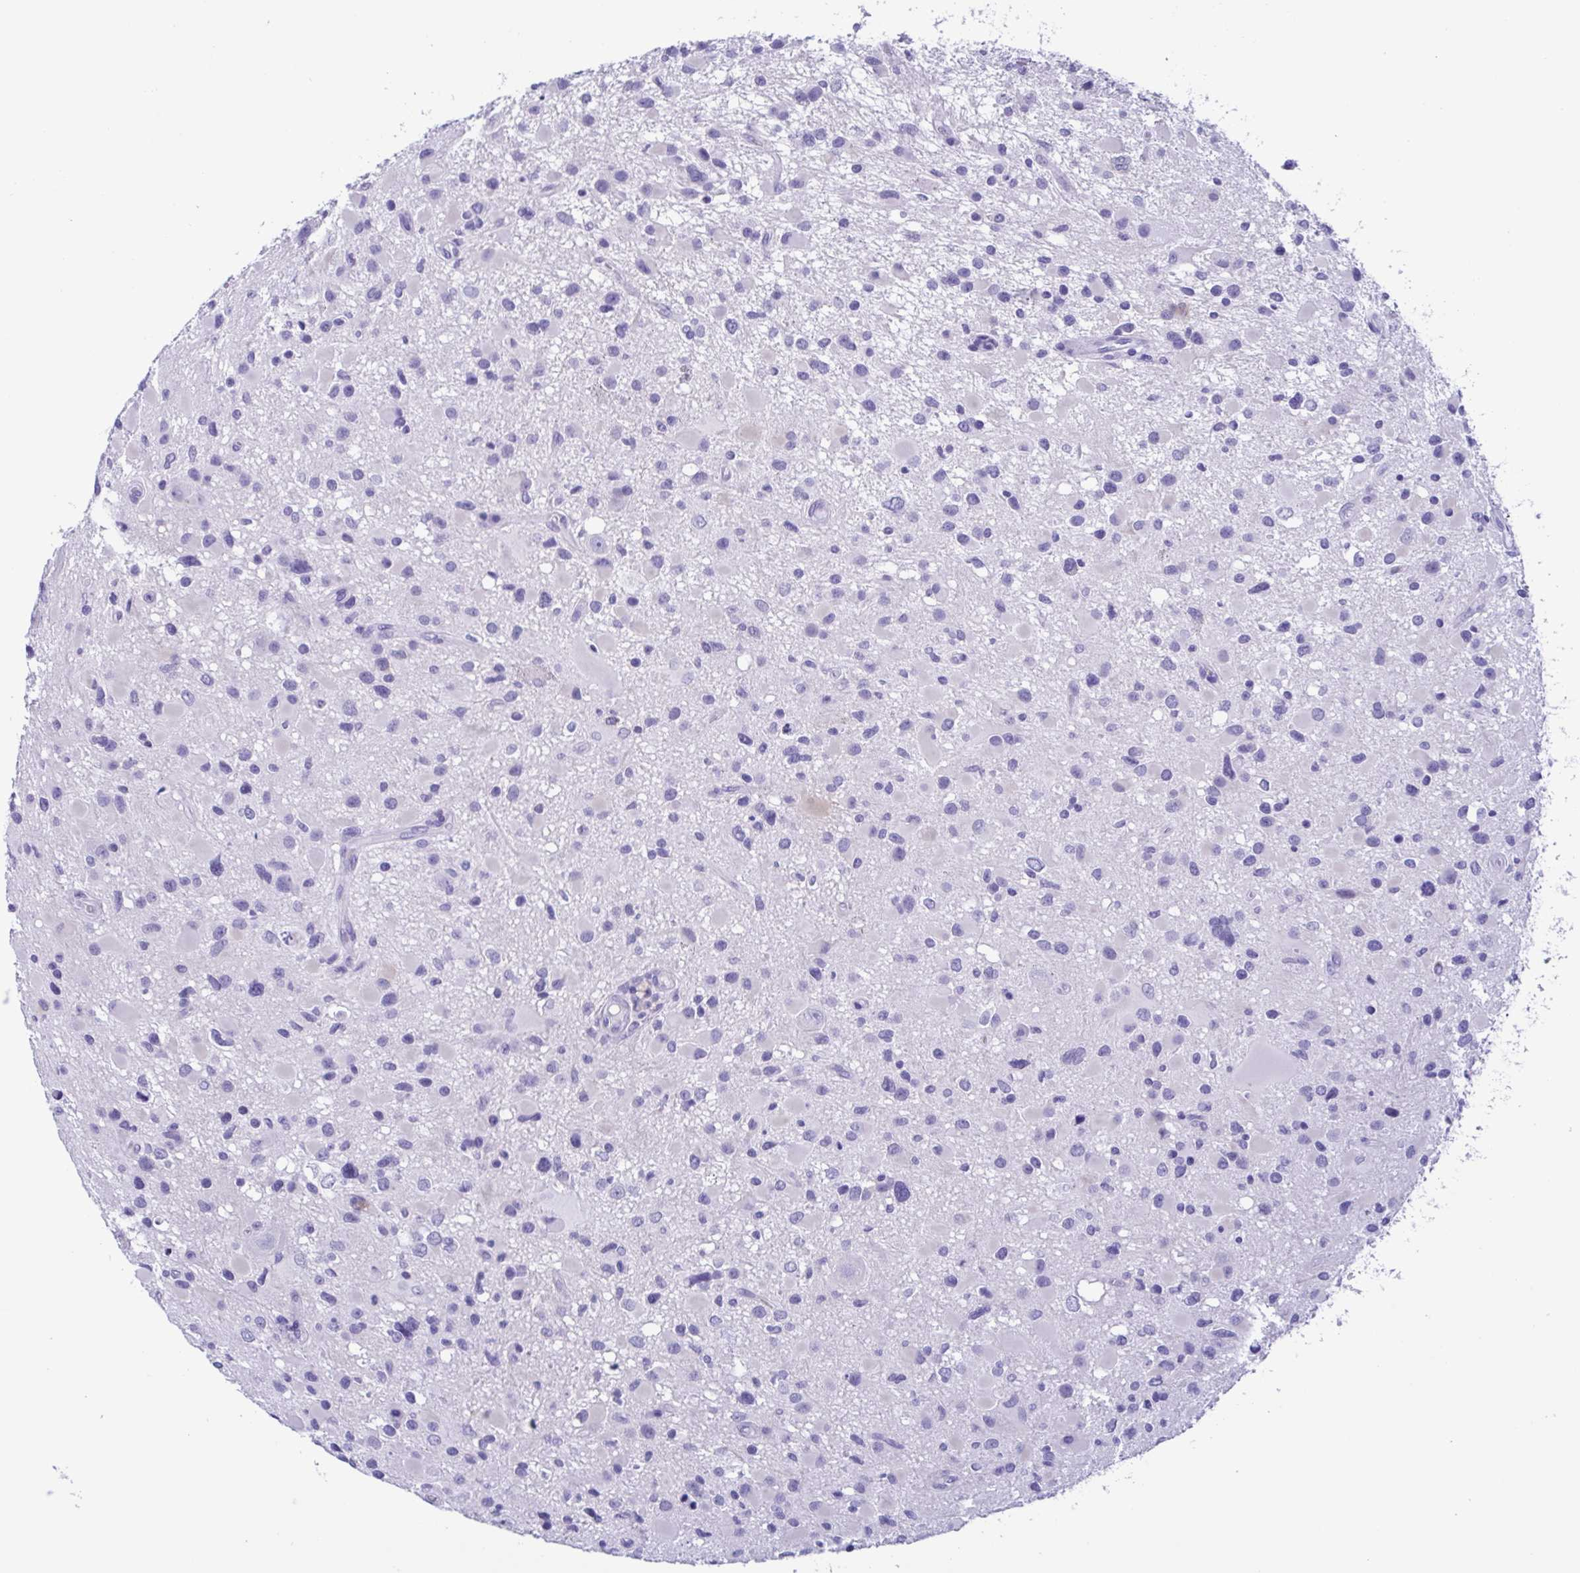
{"staining": {"intensity": "negative", "quantity": "none", "location": "none"}, "tissue": "glioma", "cell_type": "Tumor cells", "image_type": "cancer", "snomed": [{"axis": "morphology", "description": "Glioma, malignant, Low grade"}, {"axis": "topography", "description": "Brain"}], "caption": "A photomicrograph of human glioma is negative for staining in tumor cells.", "gene": "TSPY2", "patient": {"sex": "female", "age": 32}}